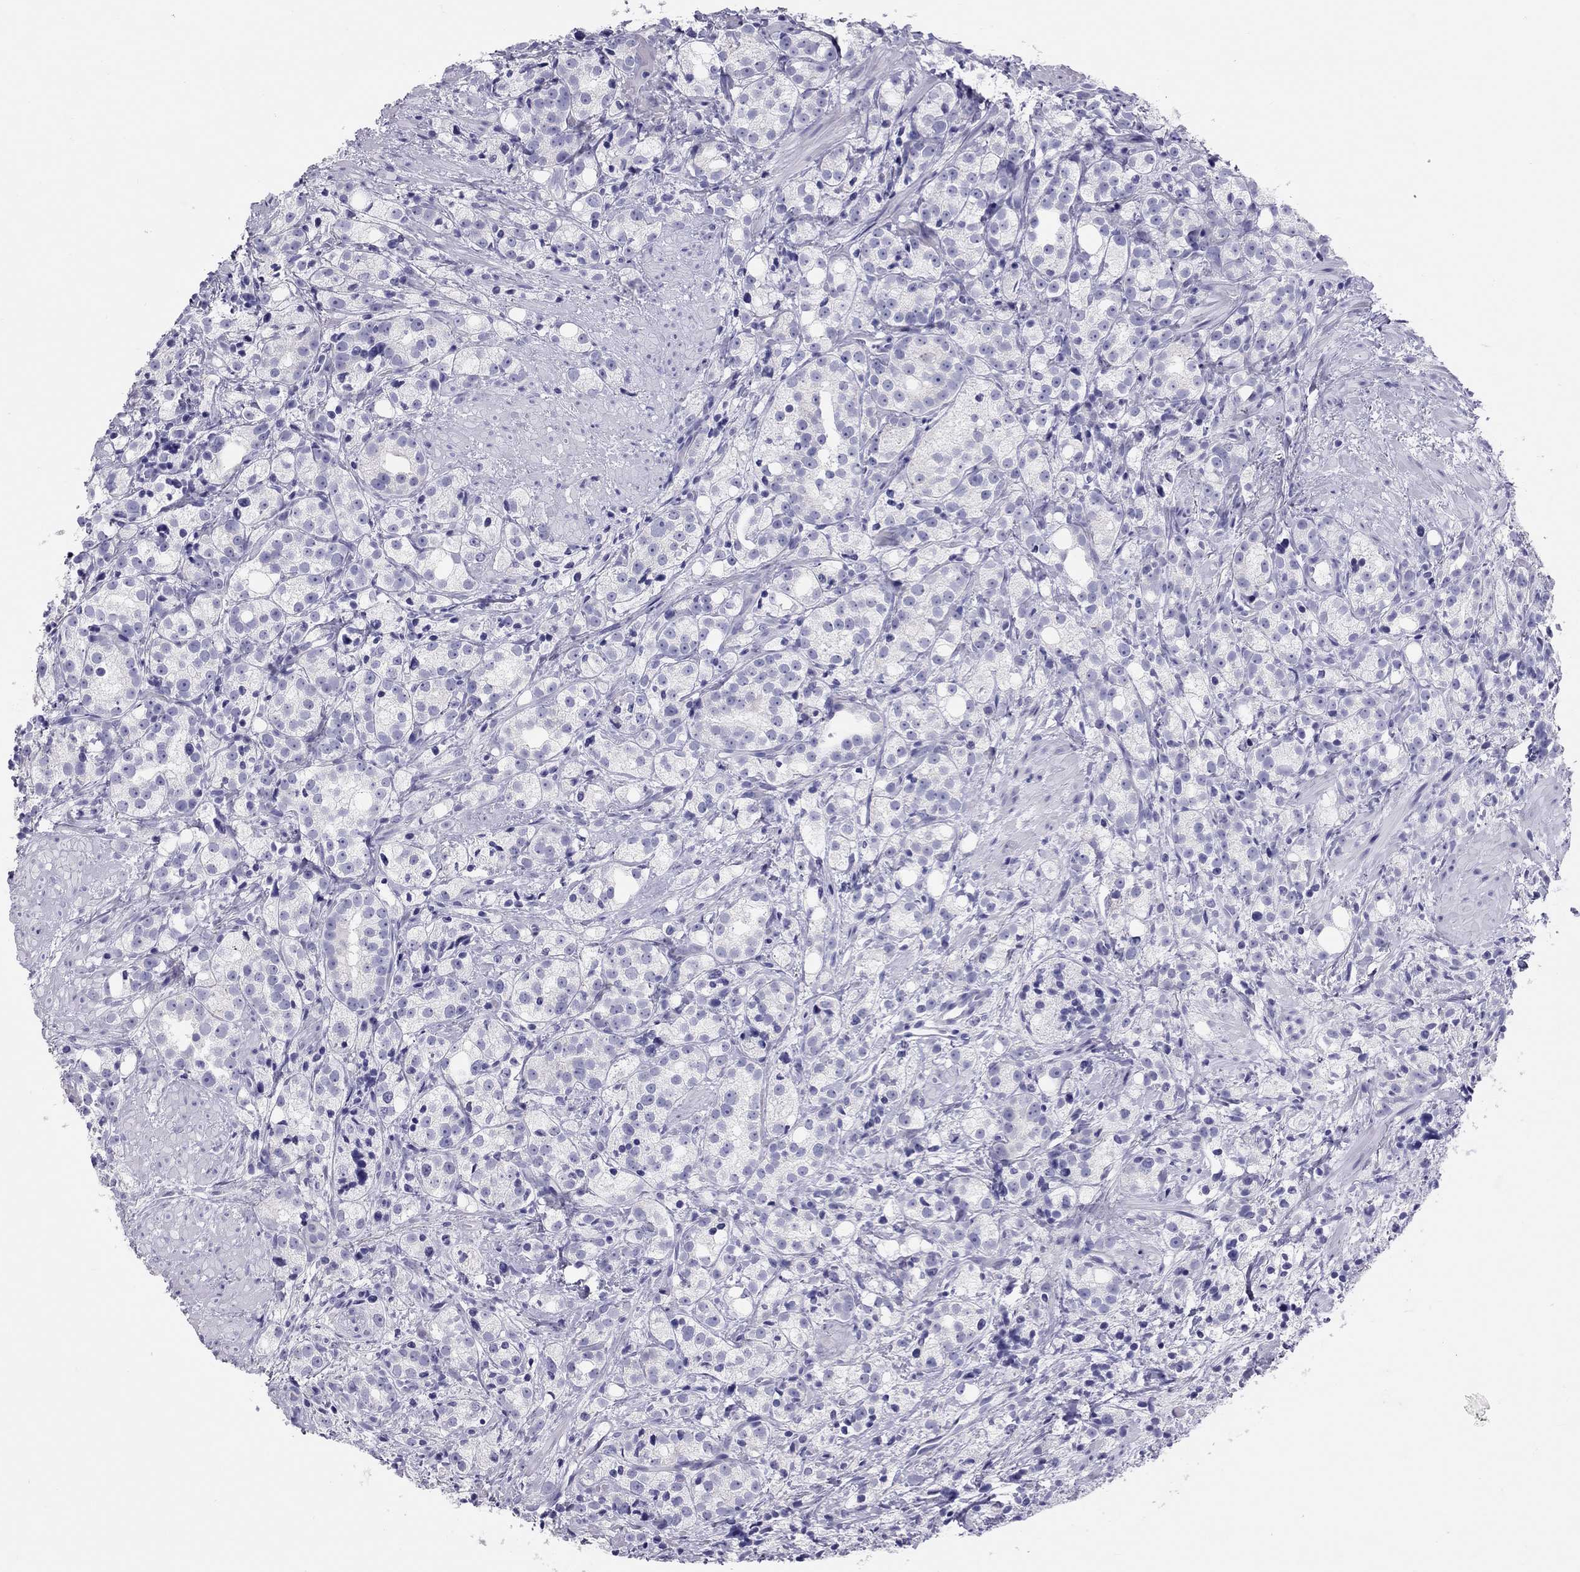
{"staining": {"intensity": "negative", "quantity": "none", "location": "none"}, "tissue": "prostate cancer", "cell_type": "Tumor cells", "image_type": "cancer", "snomed": [{"axis": "morphology", "description": "Adenocarcinoma, High grade"}, {"axis": "topography", "description": "Prostate"}], "caption": "Tumor cells show no significant protein positivity in high-grade adenocarcinoma (prostate).", "gene": "PSMB11", "patient": {"sex": "male", "age": 53}}